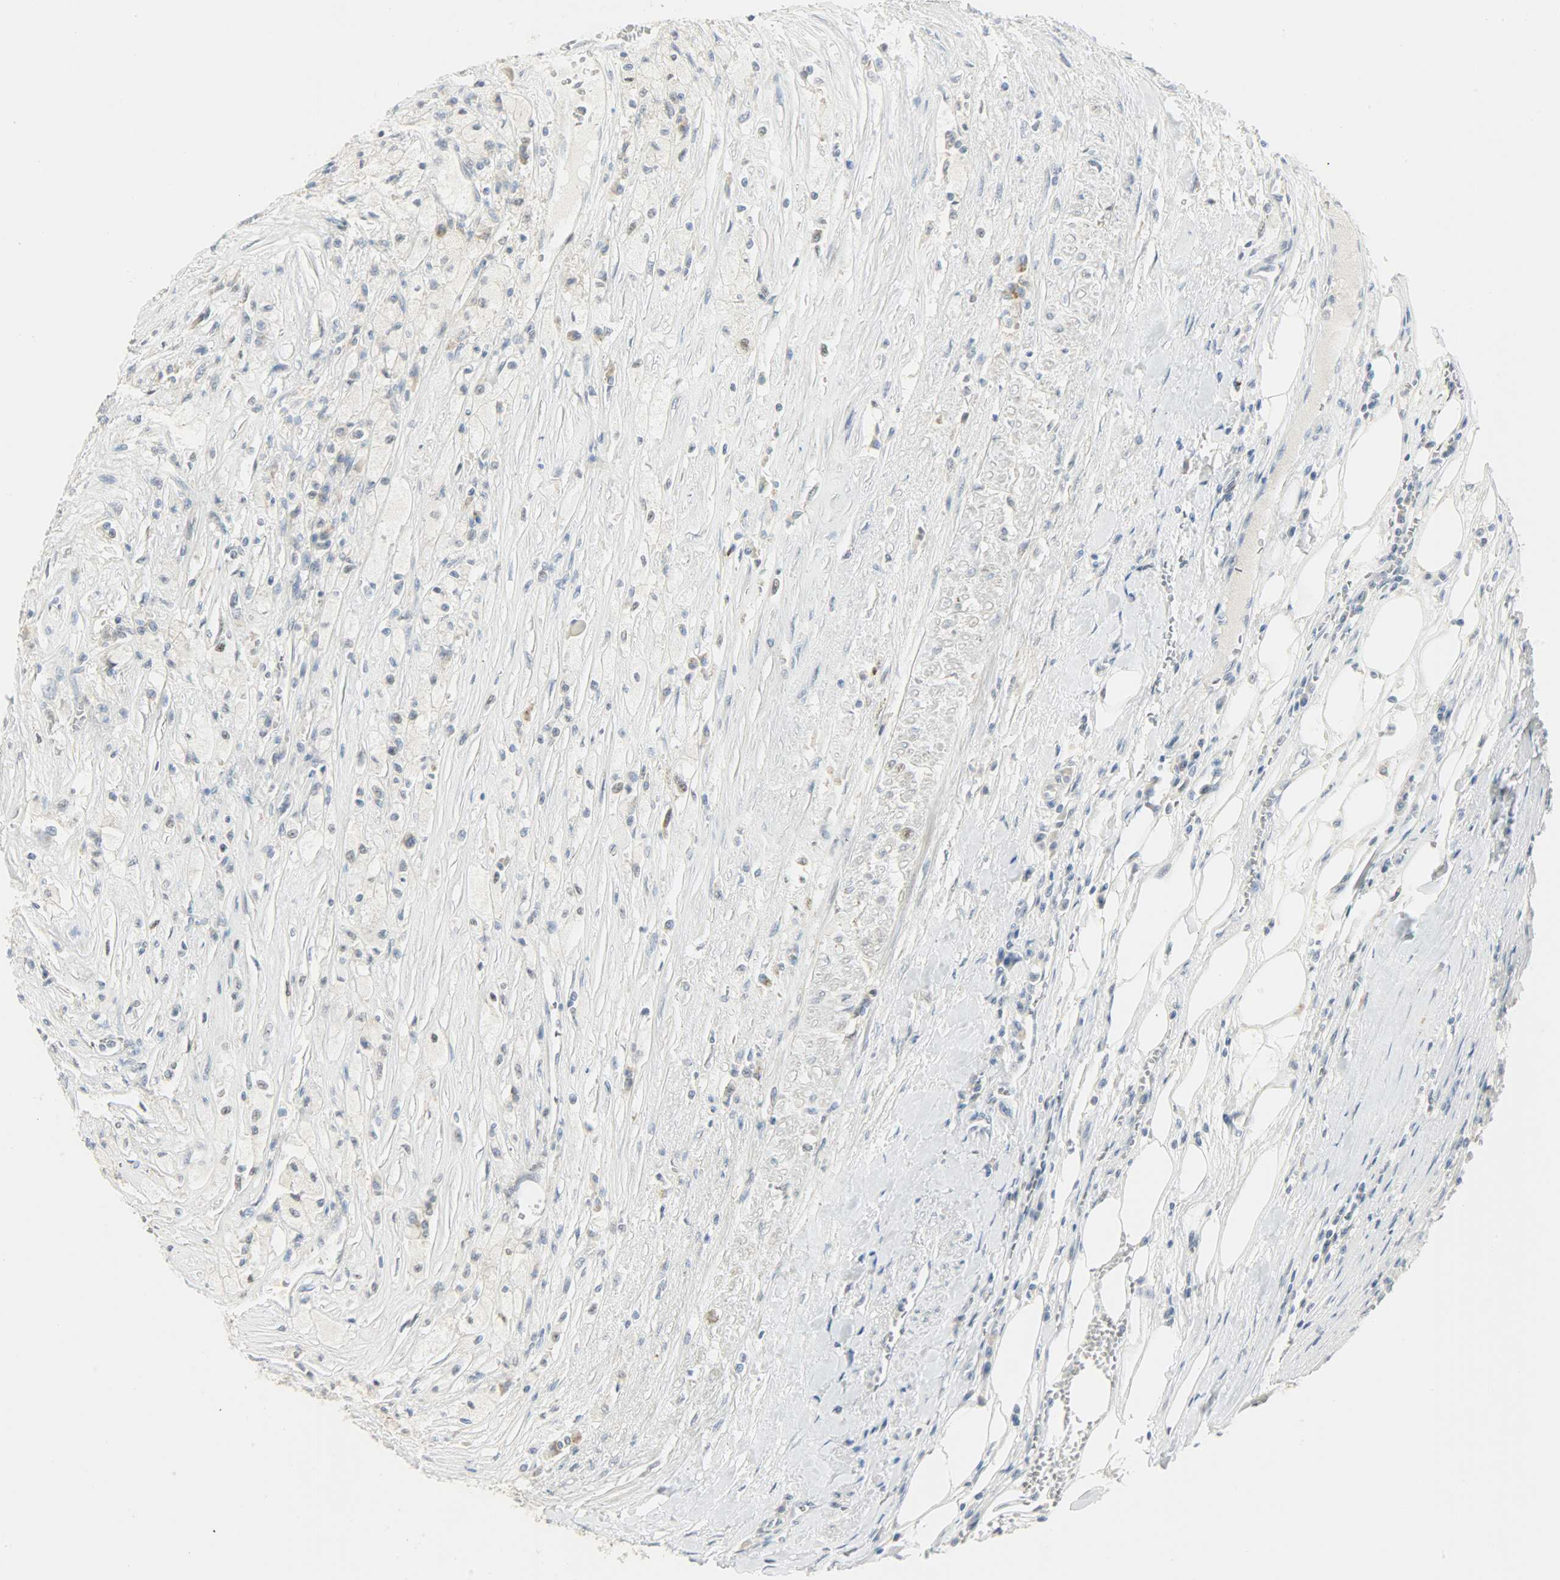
{"staining": {"intensity": "weak", "quantity": "<25%", "location": "cytoplasmic/membranous"}, "tissue": "renal cancer", "cell_type": "Tumor cells", "image_type": "cancer", "snomed": [{"axis": "morphology", "description": "Normal tissue, NOS"}, {"axis": "morphology", "description": "Adenocarcinoma, NOS"}, {"axis": "topography", "description": "Kidney"}], "caption": "There is no significant positivity in tumor cells of renal cancer.", "gene": "PPARG", "patient": {"sex": "male", "age": 71}}